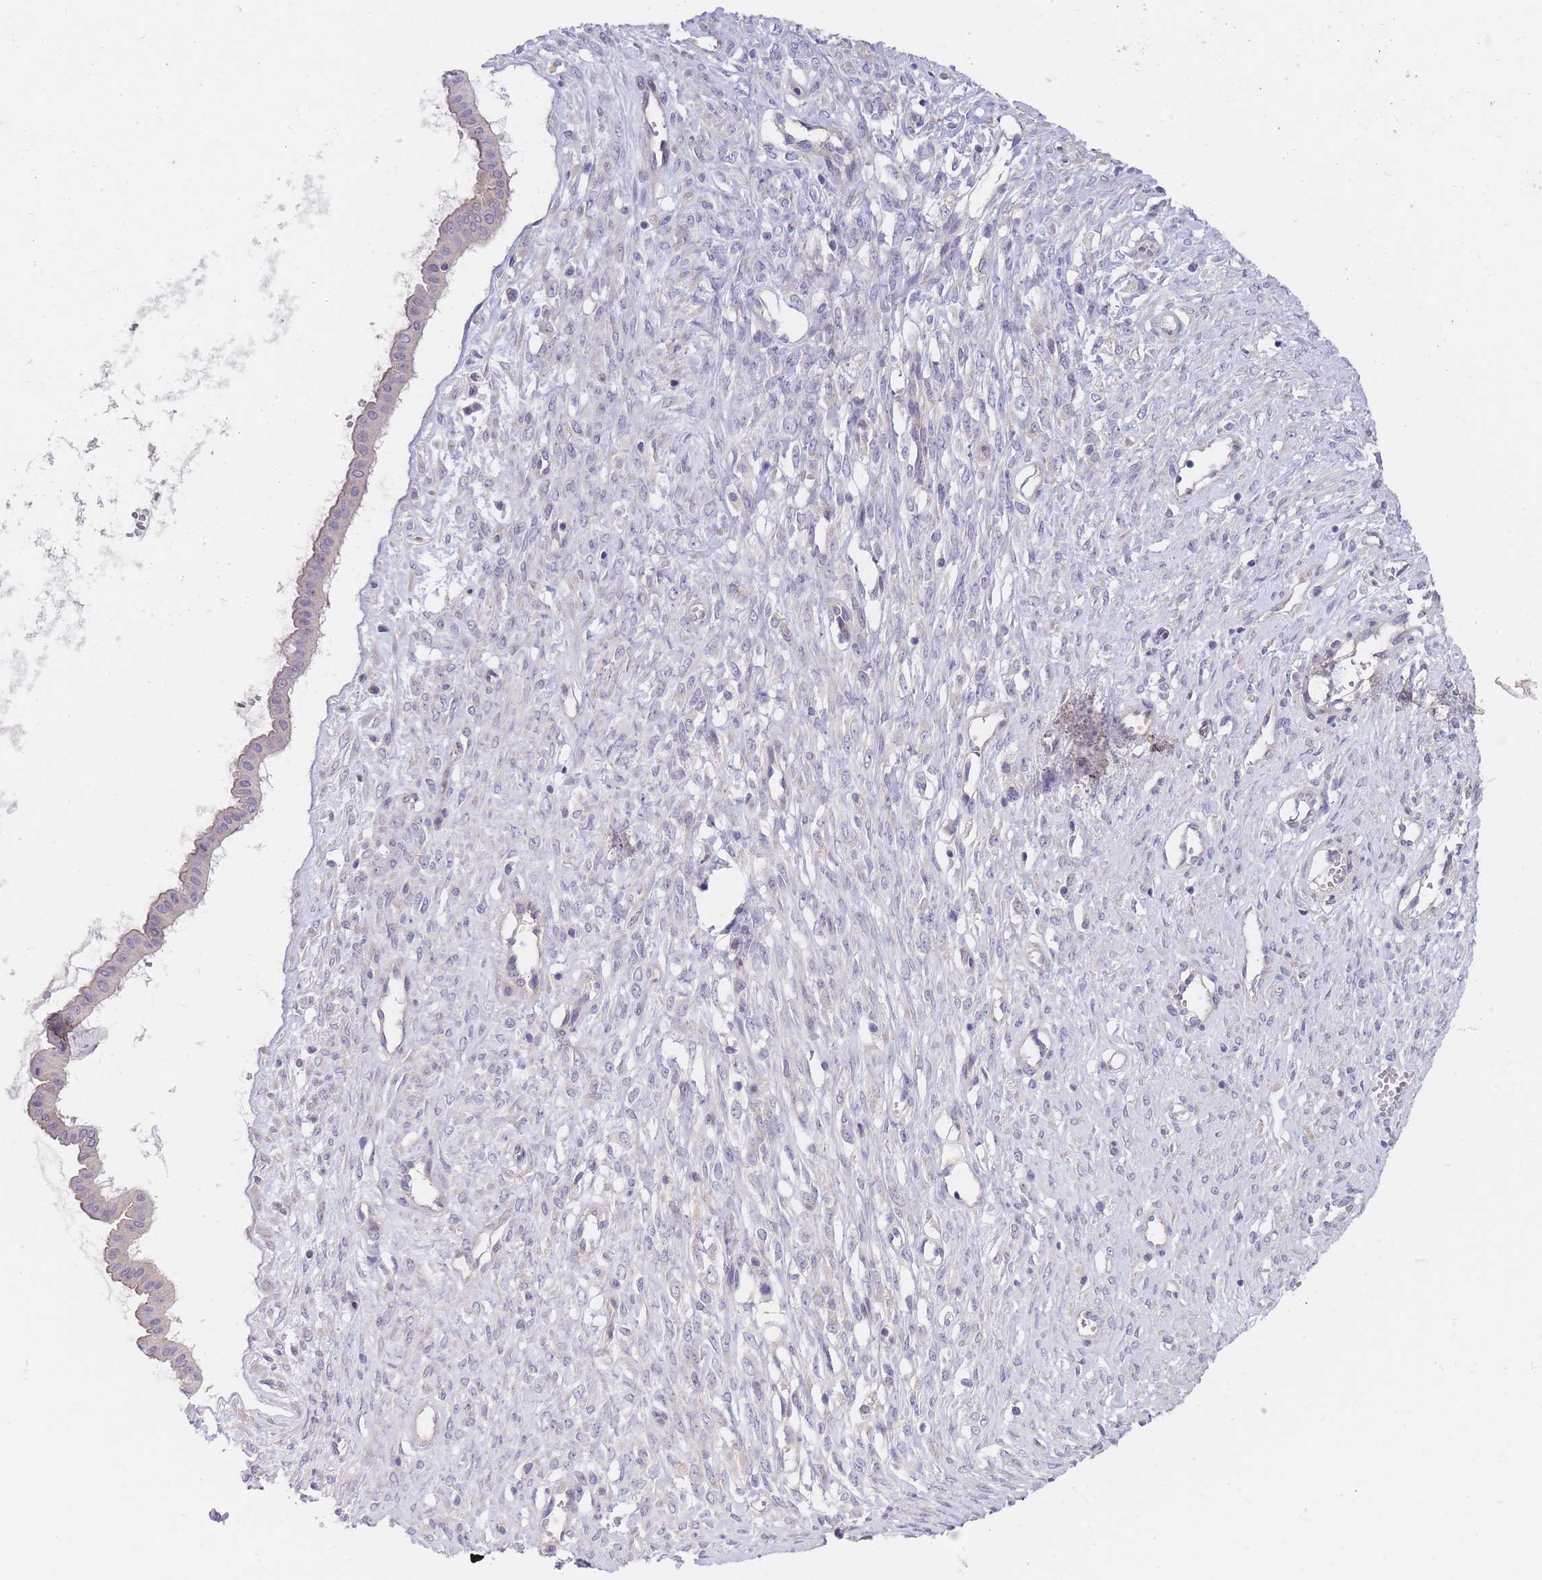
{"staining": {"intensity": "negative", "quantity": "none", "location": "none"}, "tissue": "ovarian cancer", "cell_type": "Tumor cells", "image_type": "cancer", "snomed": [{"axis": "morphology", "description": "Cystadenocarcinoma, mucinous, NOS"}, {"axis": "topography", "description": "Ovary"}], "caption": "A high-resolution photomicrograph shows immunohistochemistry staining of ovarian cancer (mucinous cystadenocarcinoma), which demonstrates no significant expression in tumor cells.", "gene": "ZNF281", "patient": {"sex": "female", "age": 73}}